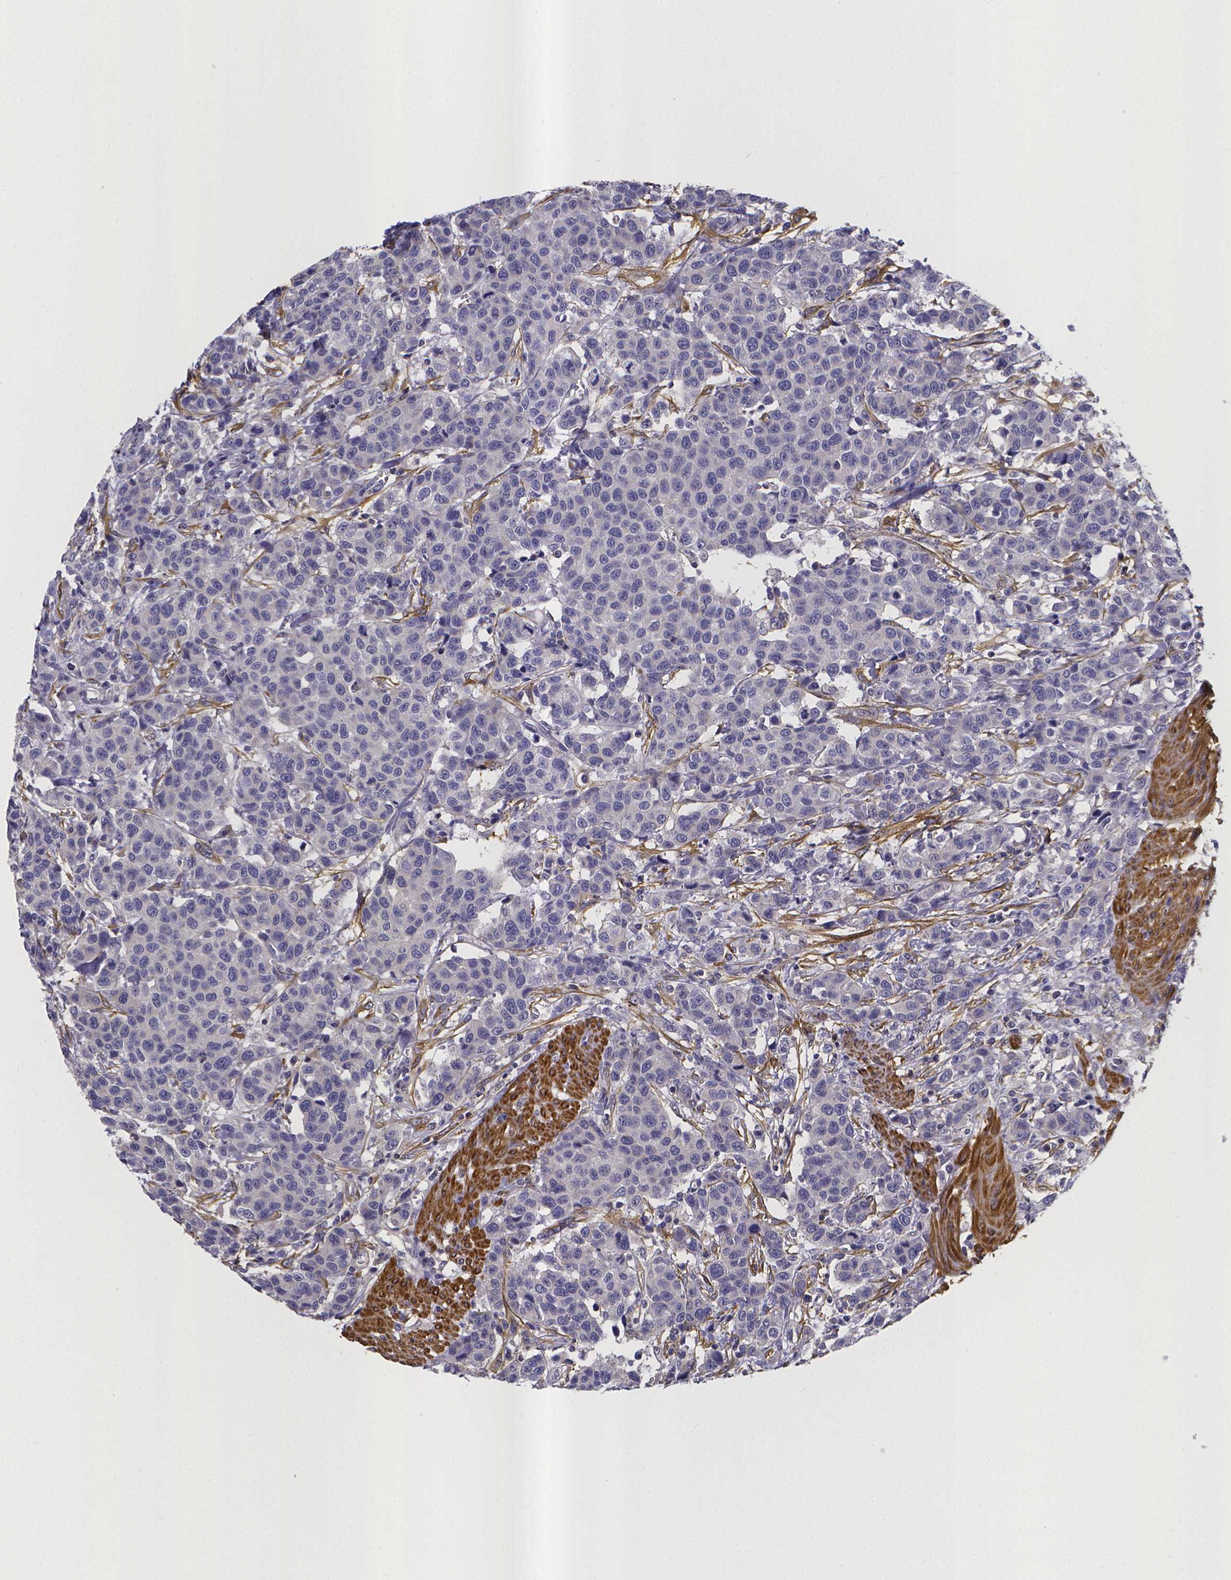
{"staining": {"intensity": "negative", "quantity": "none", "location": "none"}, "tissue": "urothelial cancer", "cell_type": "Tumor cells", "image_type": "cancer", "snomed": [{"axis": "morphology", "description": "Urothelial carcinoma, High grade"}, {"axis": "topography", "description": "Urinary bladder"}], "caption": "The immunohistochemistry image has no significant staining in tumor cells of urothelial cancer tissue. Nuclei are stained in blue.", "gene": "RERG", "patient": {"sex": "female", "age": 58}}